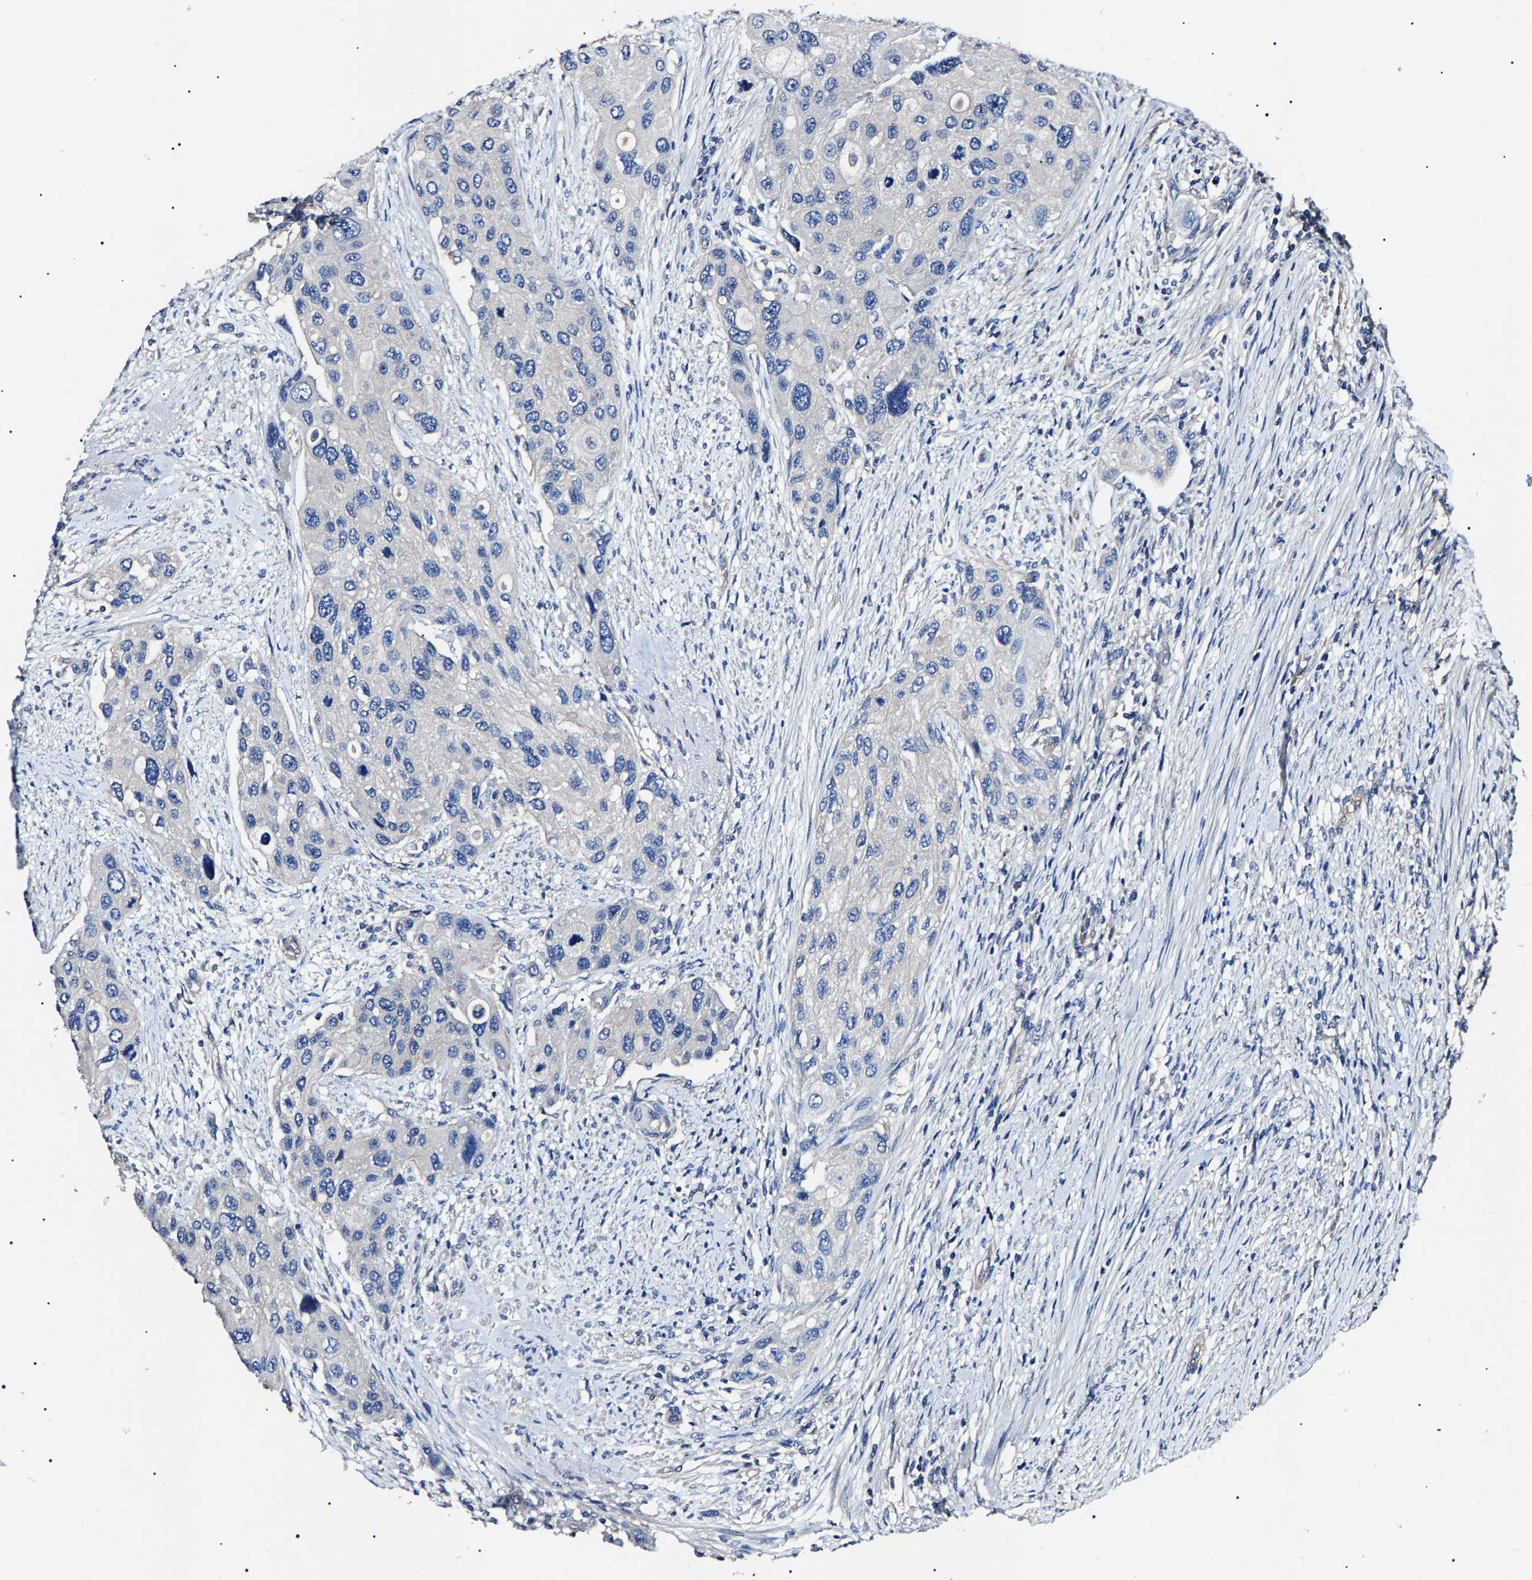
{"staining": {"intensity": "negative", "quantity": "none", "location": "none"}, "tissue": "urothelial cancer", "cell_type": "Tumor cells", "image_type": "cancer", "snomed": [{"axis": "morphology", "description": "Urothelial carcinoma, High grade"}, {"axis": "topography", "description": "Urinary bladder"}], "caption": "High magnification brightfield microscopy of urothelial carcinoma (high-grade) stained with DAB (3,3'-diaminobenzidine) (brown) and counterstained with hematoxylin (blue): tumor cells show no significant positivity.", "gene": "KLHL42", "patient": {"sex": "female", "age": 56}}